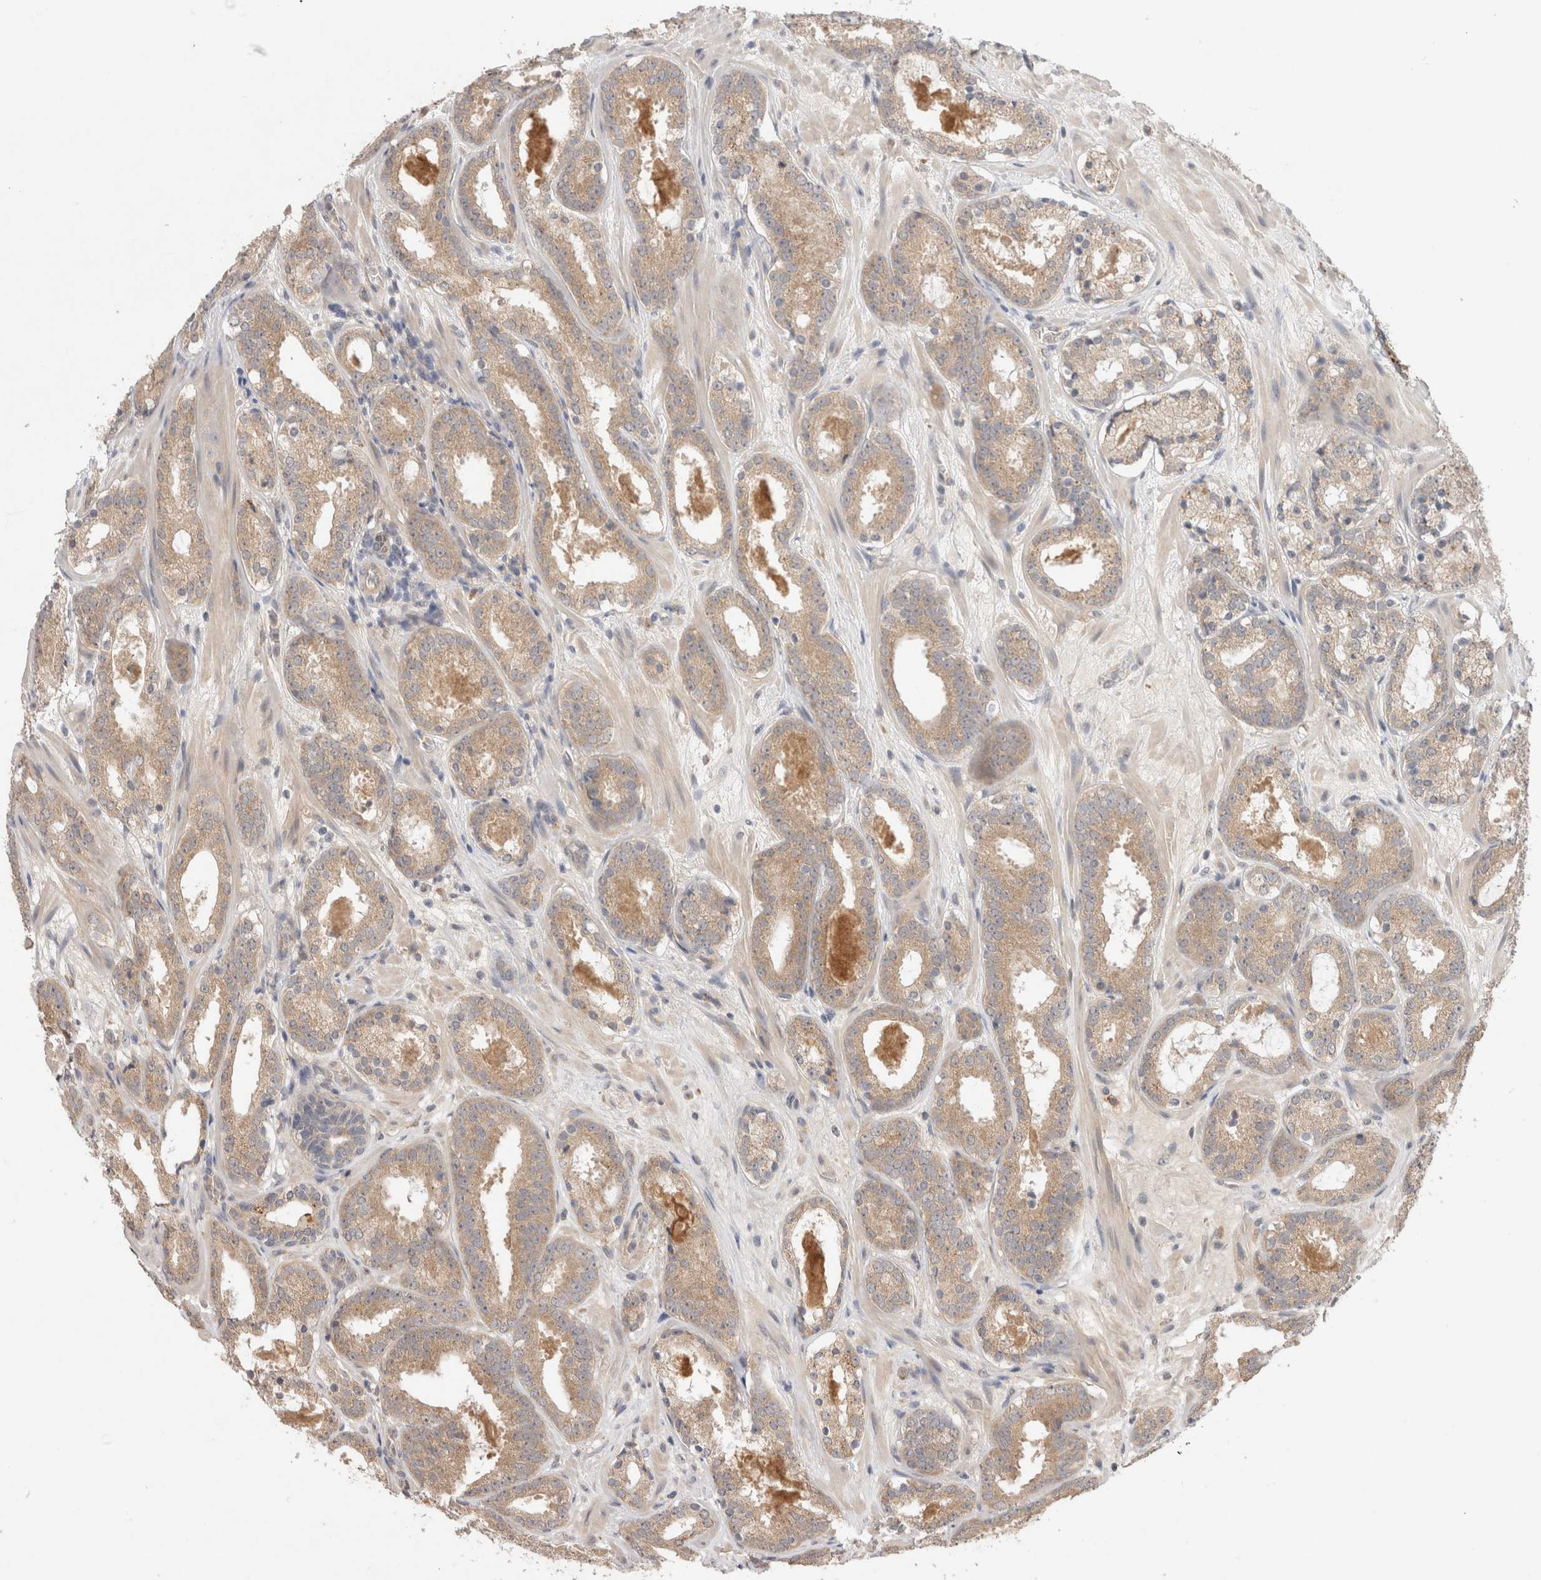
{"staining": {"intensity": "weak", "quantity": ">75%", "location": "cytoplasmic/membranous"}, "tissue": "prostate cancer", "cell_type": "Tumor cells", "image_type": "cancer", "snomed": [{"axis": "morphology", "description": "Adenocarcinoma, Low grade"}, {"axis": "topography", "description": "Prostate"}], "caption": "Tumor cells exhibit low levels of weak cytoplasmic/membranous staining in approximately >75% of cells in prostate adenocarcinoma (low-grade).", "gene": "SGK1", "patient": {"sex": "male", "age": 69}}